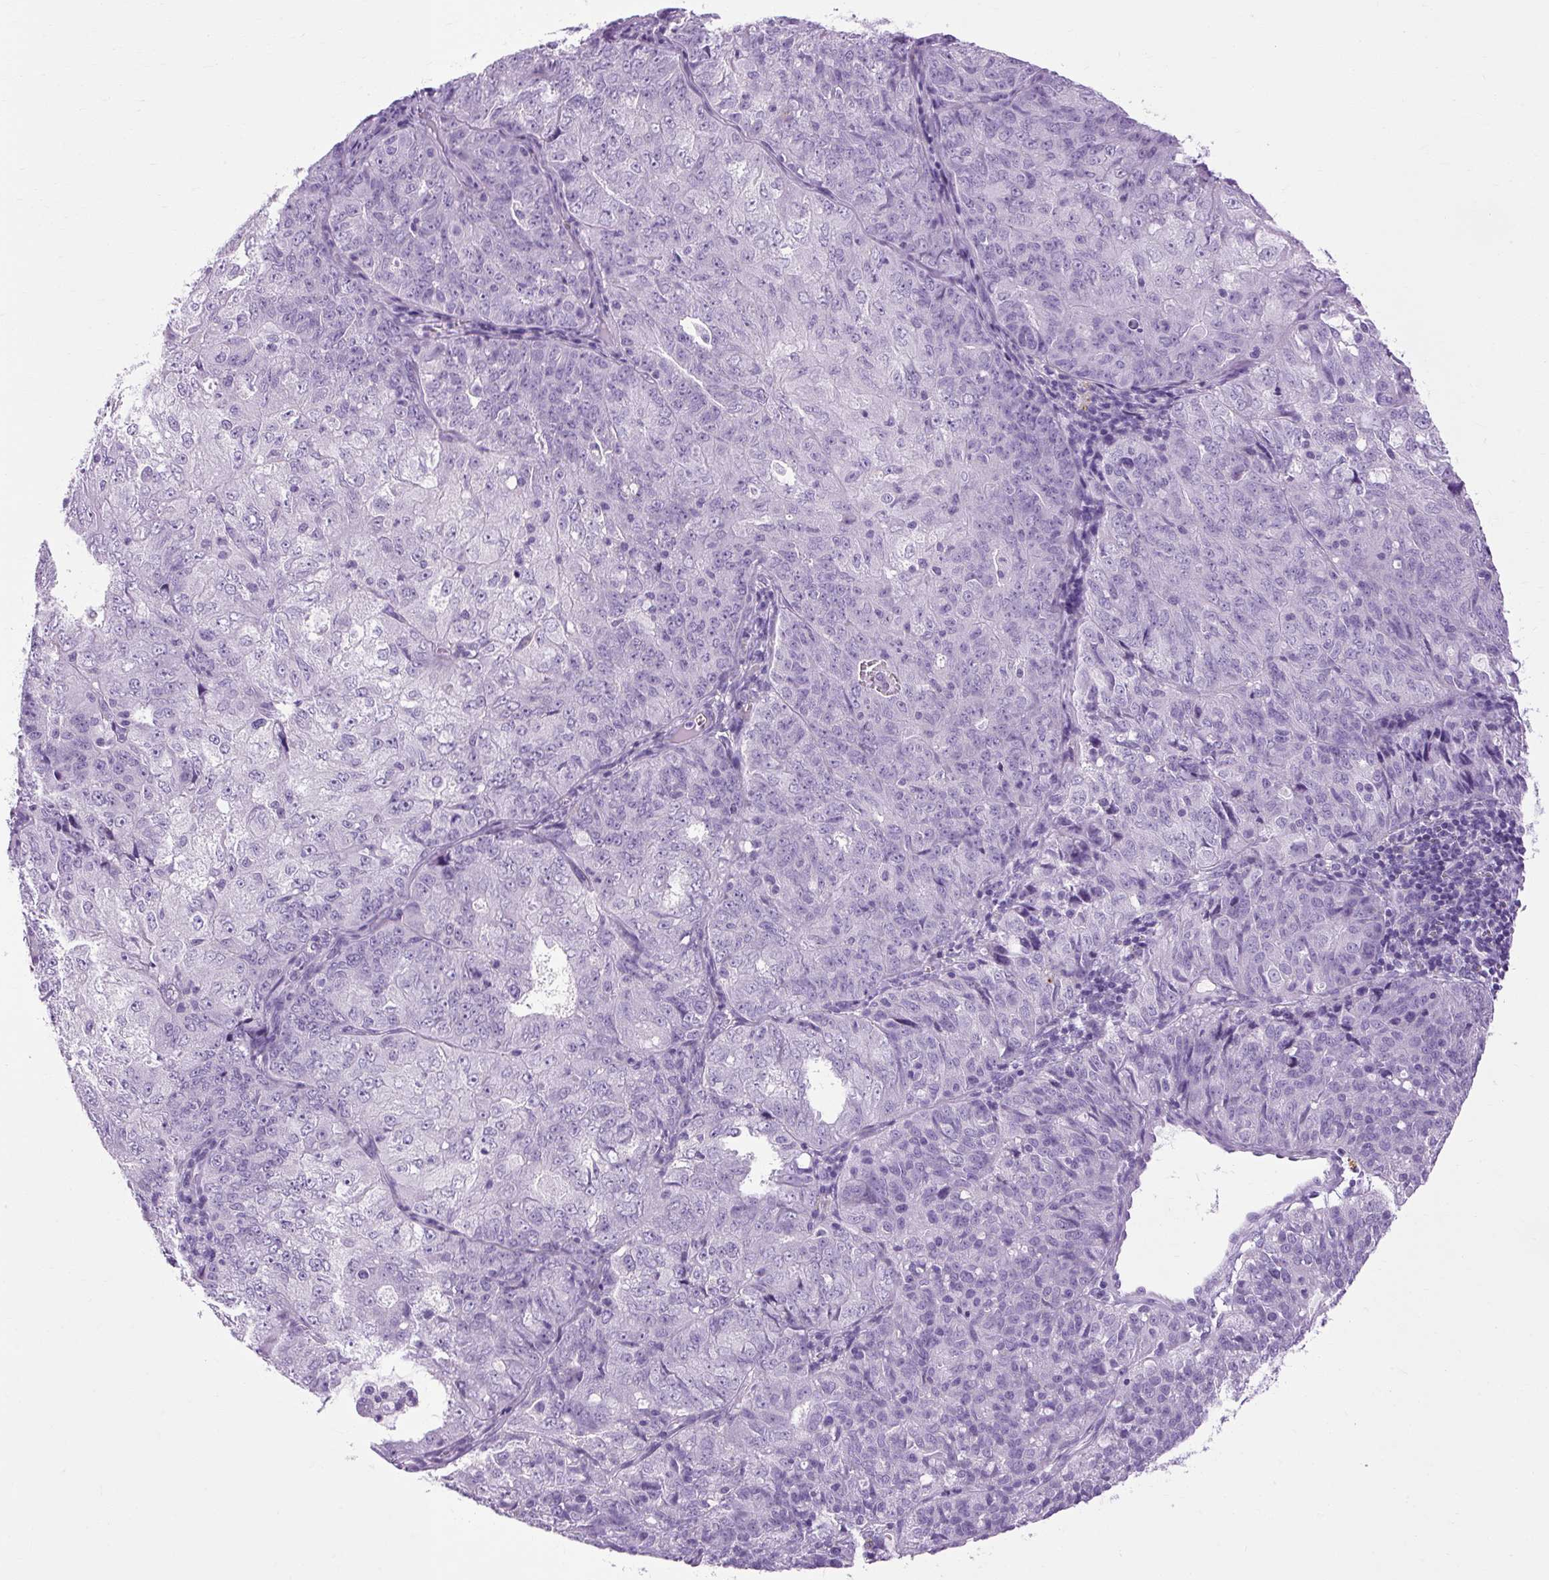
{"staining": {"intensity": "negative", "quantity": "none", "location": "none"}, "tissue": "endometrial cancer", "cell_type": "Tumor cells", "image_type": "cancer", "snomed": [{"axis": "morphology", "description": "Adenocarcinoma, NOS"}, {"axis": "topography", "description": "Endometrium"}], "caption": "Immunohistochemistry micrograph of human endometrial cancer (adenocarcinoma) stained for a protein (brown), which exhibits no expression in tumor cells.", "gene": "B3GNT4", "patient": {"sex": "female", "age": 61}}